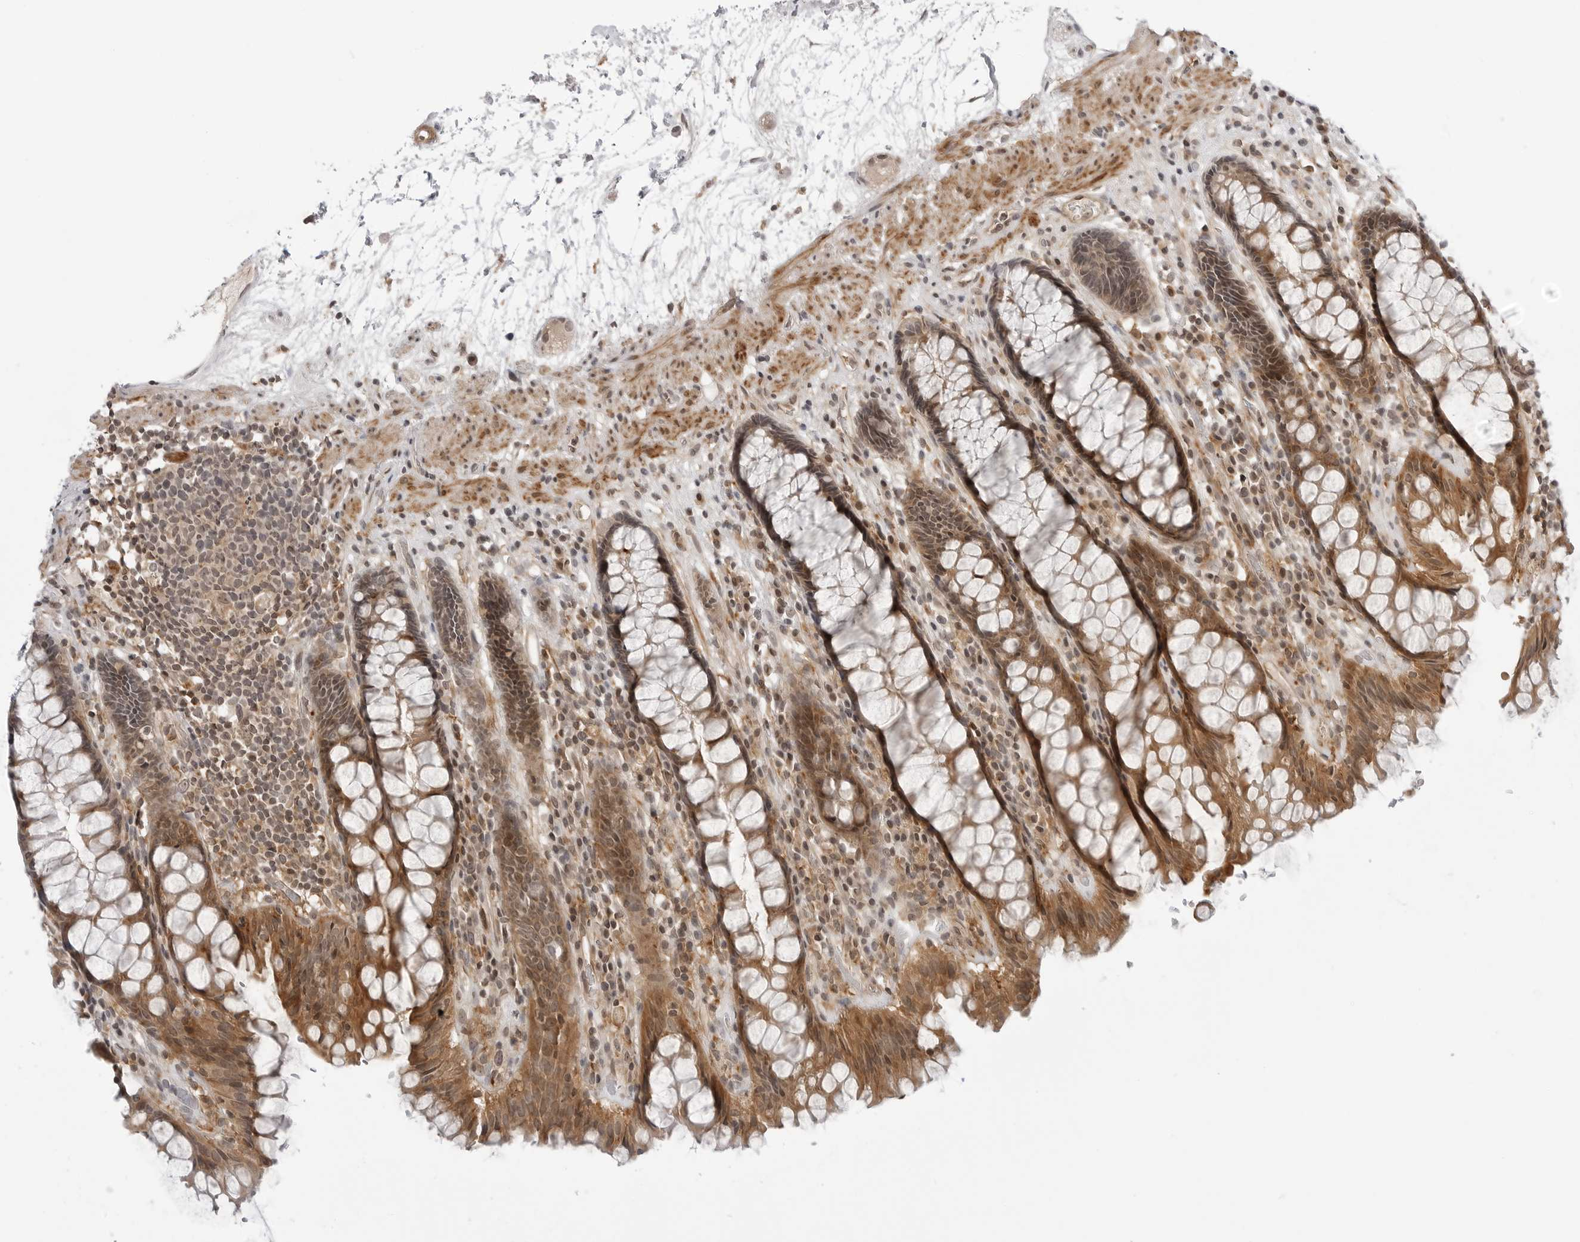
{"staining": {"intensity": "moderate", "quantity": ">75%", "location": "cytoplasmic/membranous,nuclear"}, "tissue": "rectum", "cell_type": "Glandular cells", "image_type": "normal", "snomed": [{"axis": "morphology", "description": "Normal tissue, NOS"}, {"axis": "topography", "description": "Rectum"}], "caption": "Moderate cytoplasmic/membranous,nuclear expression is seen in about >75% of glandular cells in normal rectum. The protein of interest is shown in brown color, while the nuclei are stained blue.", "gene": "MAP2K5", "patient": {"sex": "male", "age": 64}}